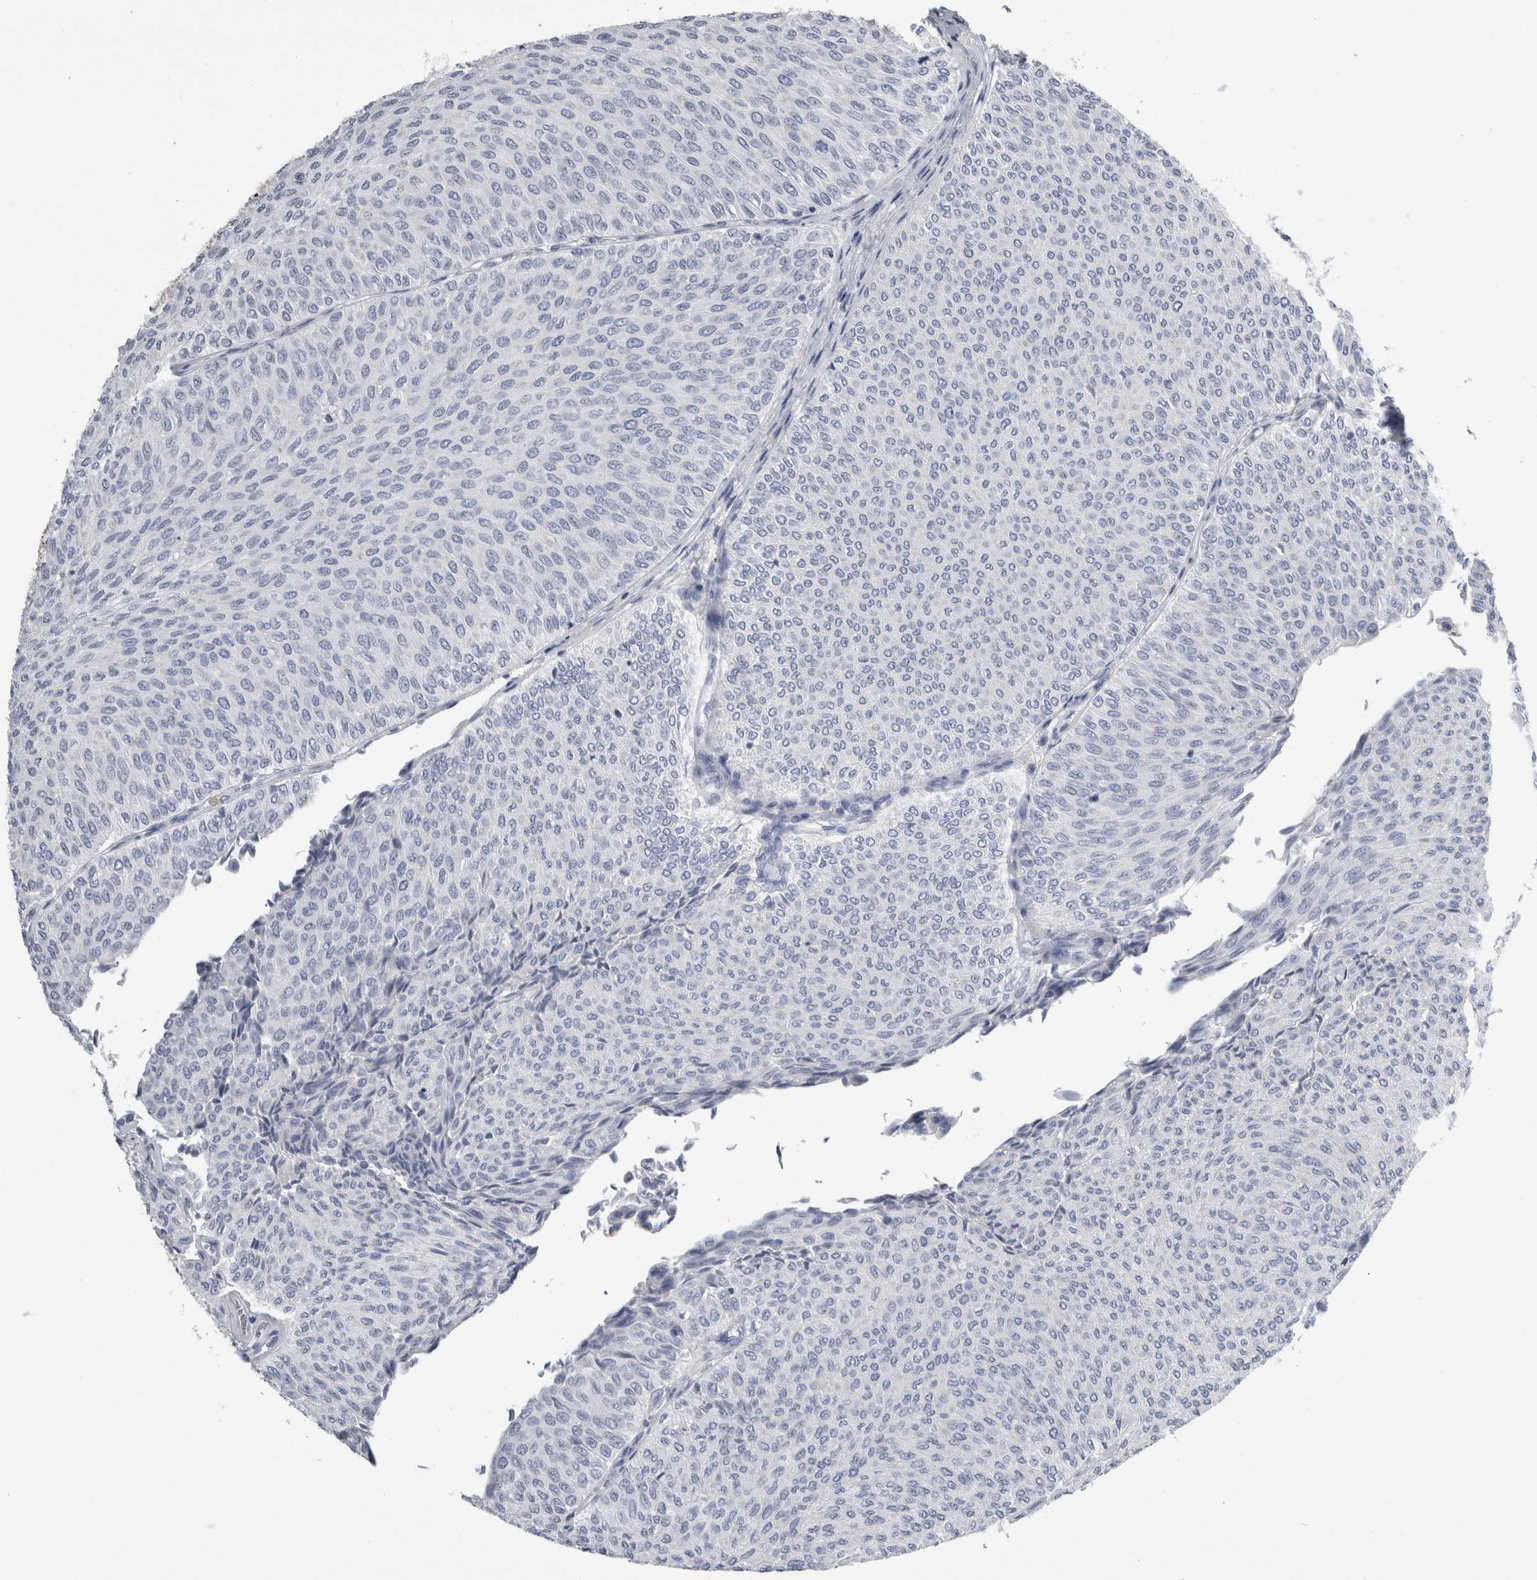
{"staining": {"intensity": "negative", "quantity": "none", "location": "none"}, "tissue": "urothelial cancer", "cell_type": "Tumor cells", "image_type": "cancer", "snomed": [{"axis": "morphology", "description": "Urothelial carcinoma, Low grade"}, {"axis": "topography", "description": "Urinary bladder"}], "caption": "Immunohistochemistry (IHC) micrograph of neoplastic tissue: urothelial carcinoma (low-grade) stained with DAB exhibits no significant protein positivity in tumor cells.", "gene": "S100A12", "patient": {"sex": "male", "age": 78}}